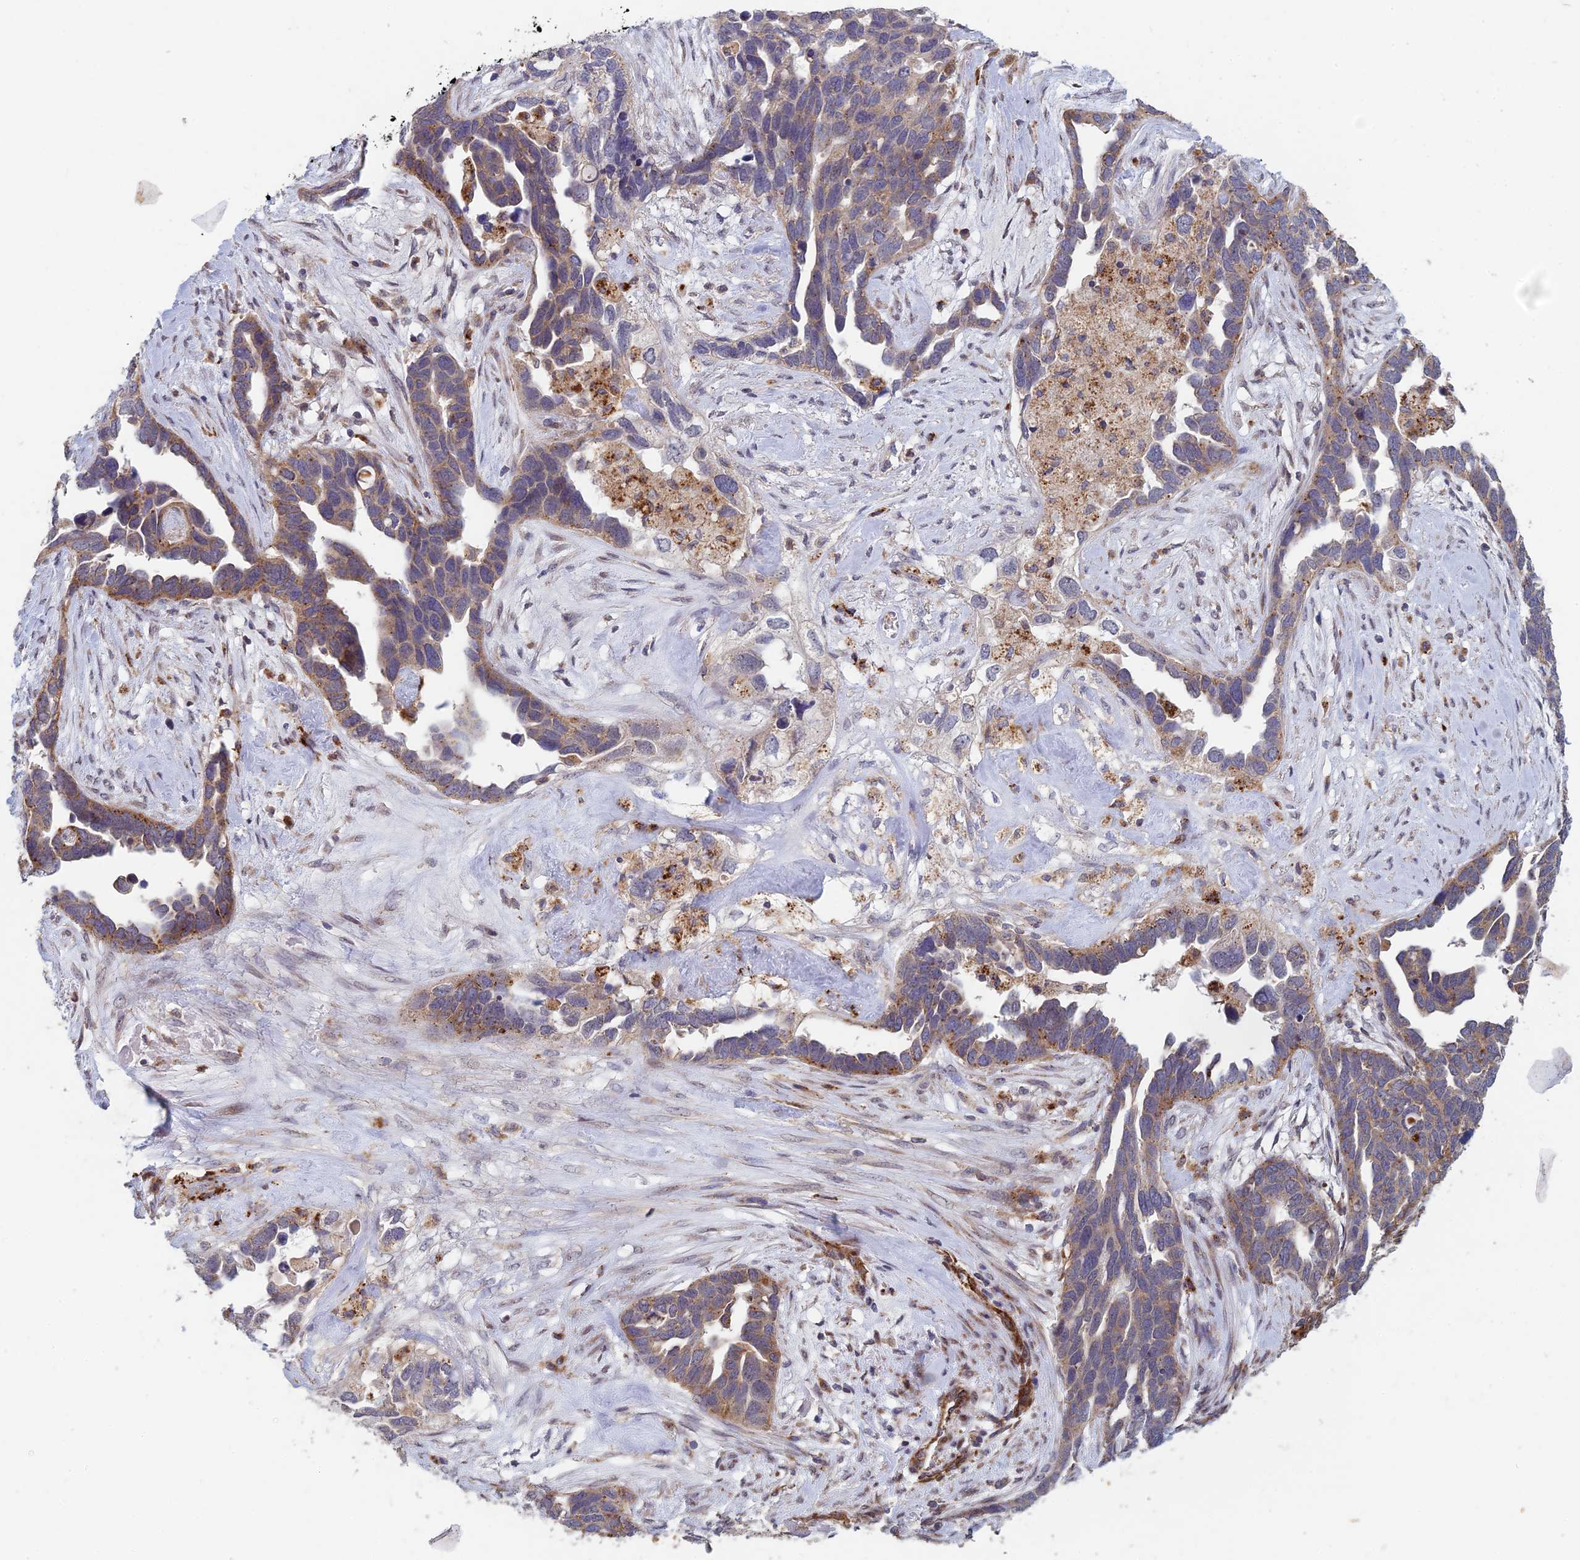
{"staining": {"intensity": "moderate", "quantity": ">75%", "location": "cytoplasmic/membranous"}, "tissue": "ovarian cancer", "cell_type": "Tumor cells", "image_type": "cancer", "snomed": [{"axis": "morphology", "description": "Cystadenocarcinoma, serous, NOS"}, {"axis": "topography", "description": "Ovary"}], "caption": "Immunohistochemistry (IHC) (DAB (3,3'-diaminobenzidine)) staining of human ovarian cancer demonstrates moderate cytoplasmic/membranous protein positivity in about >75% of tumor cells.", "gene": "FOXS1", "patient": {"sex": "female", "age": 54}}